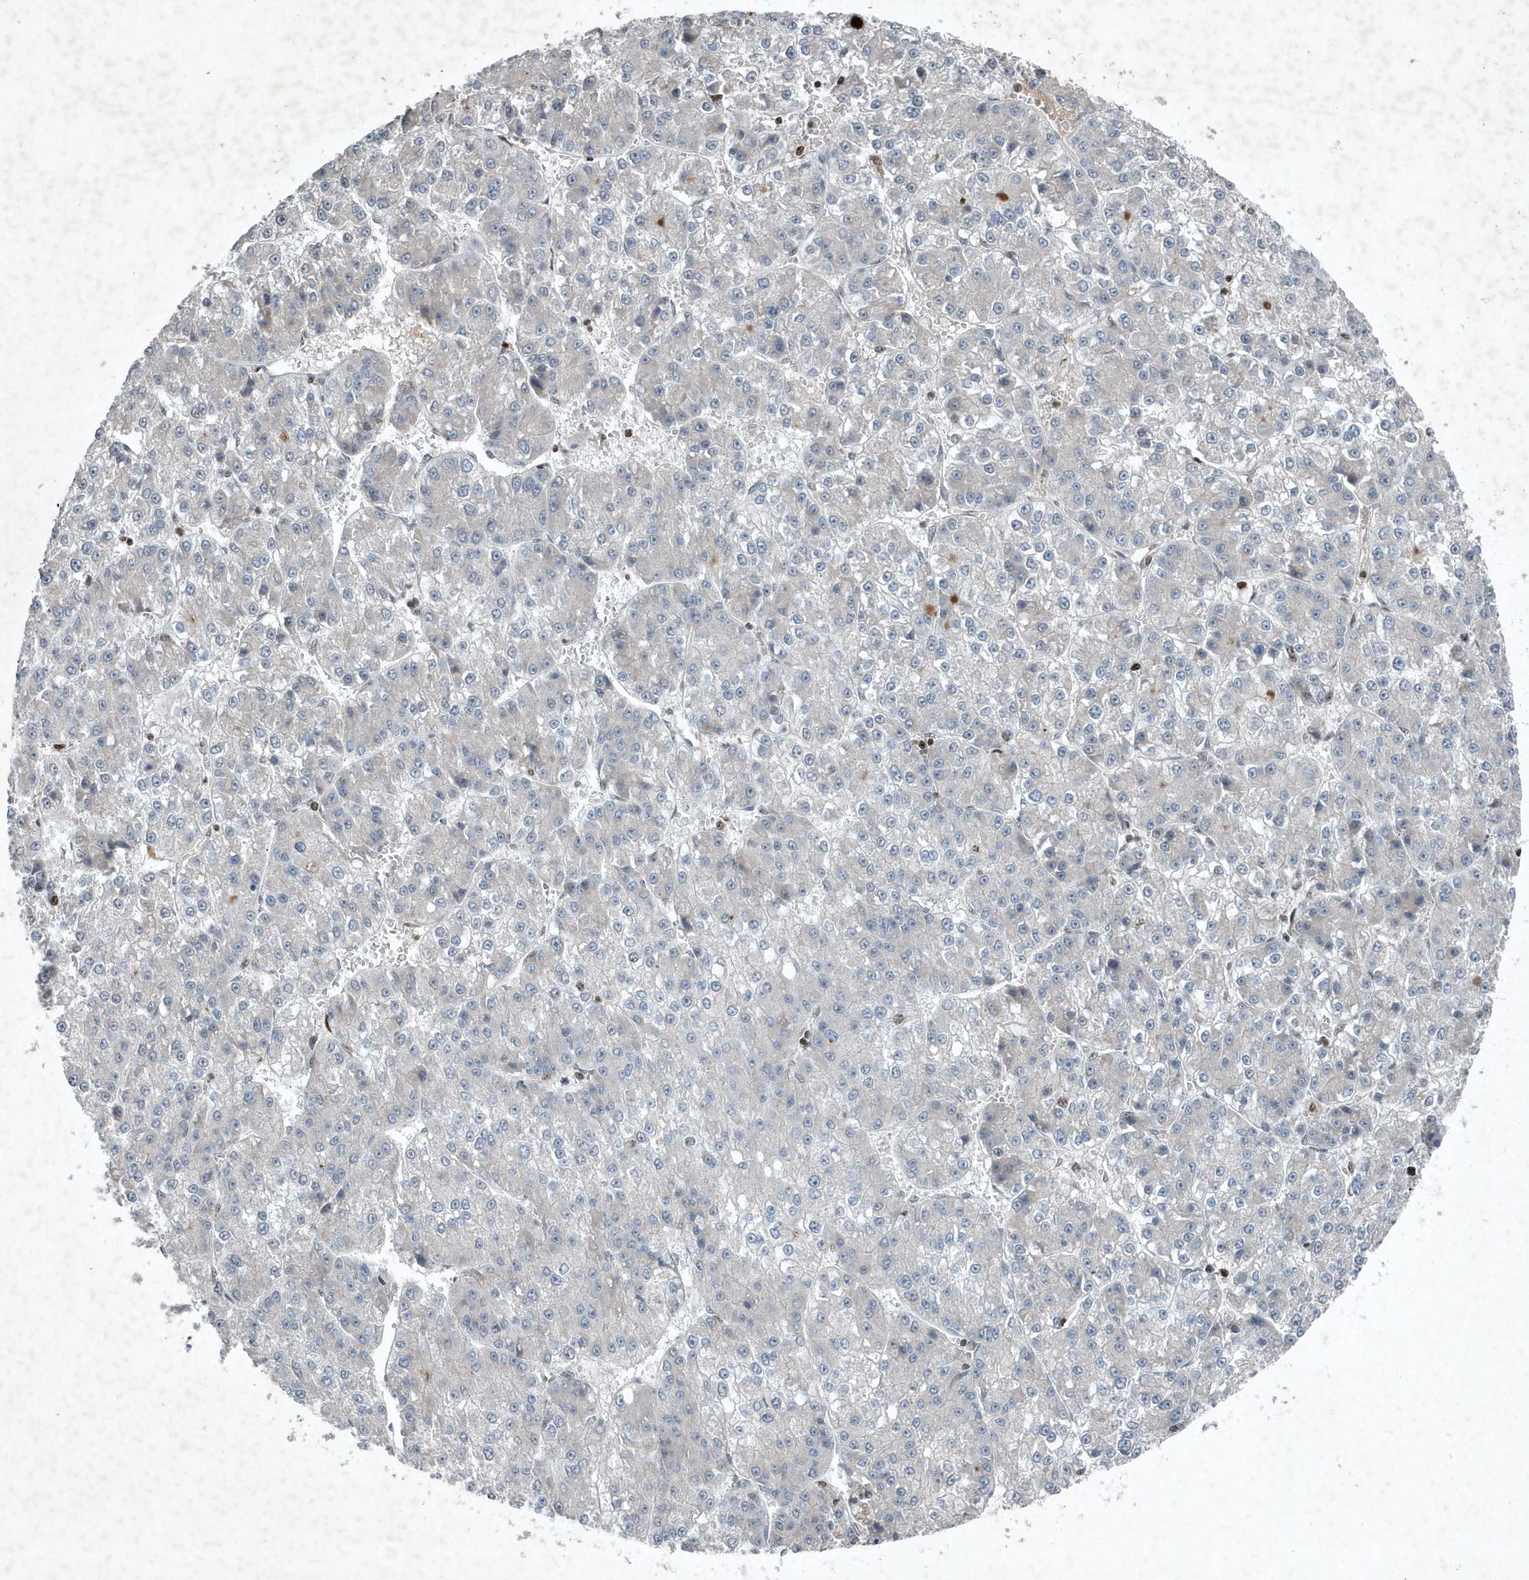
{"staining": {"intensity": "negative", "quantity": "none", "location": "none"}, "tissue": "liver cancer", "cell_type": "Tumor cells", "image_type": "cancer", "snomed": [{"axis": "morphology", "description": "Carcinoma, Hepatocellular, NOS"}, {"axis": "topography", "description": "Liver"}], "caption": "Immunohistochemistry photomicrograph of neoplastic tissue: liver cancer (hepatocellular carcinoma) stained with DAB shows no significant protein staining in tumor cells. (DAB IHC visualized using brightfield microscopy, high magnification).", "gene": "QTRT2", "patient": {"sex": "female", "age": 73}}